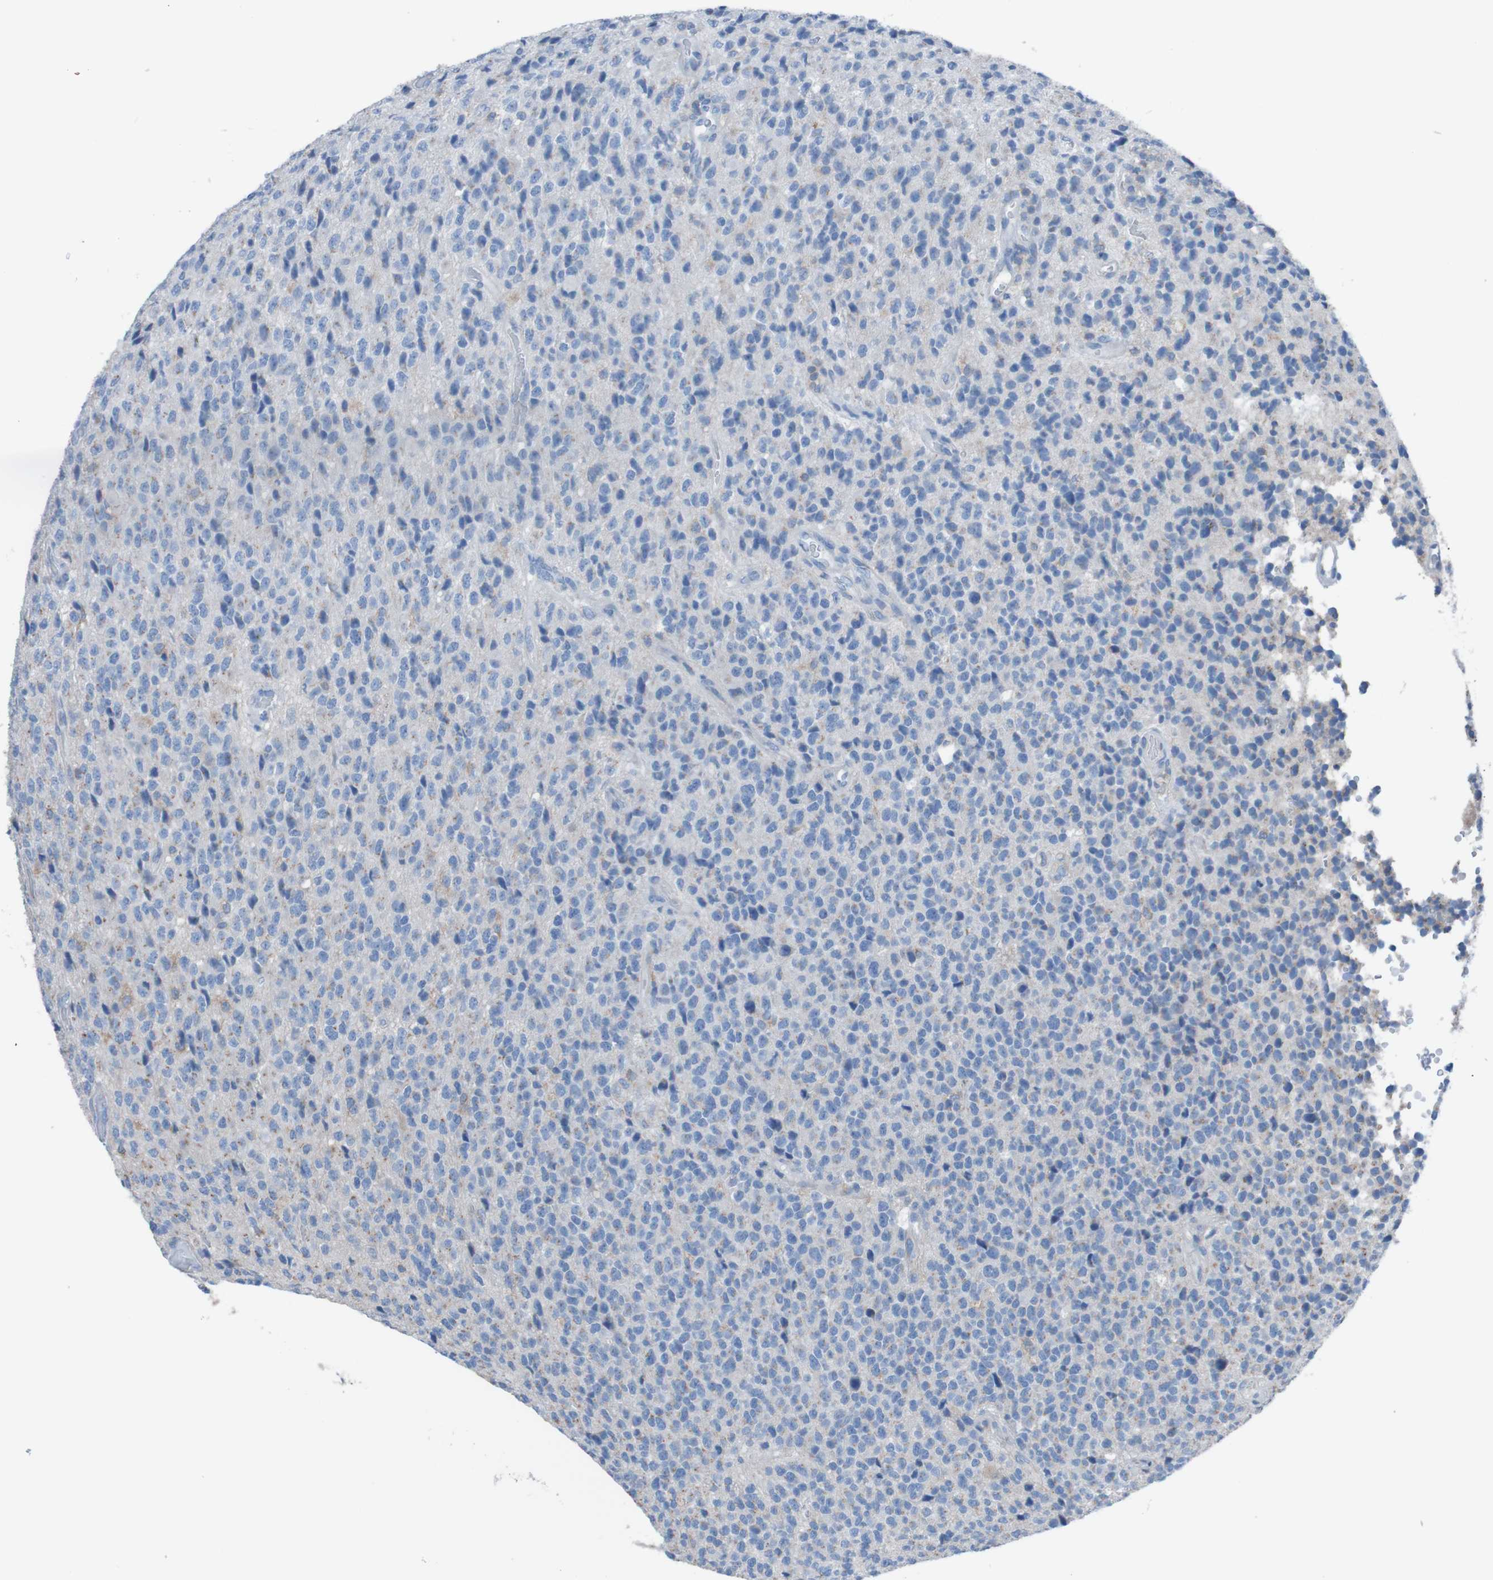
{"staining": {"intensity": "moderate", "quantity": "<25%", "location": "cytoplasmic/membranous"}, "tissue": "glioma", "cell_type": "Tumor cells", "image_type": "cancer", "snomed": [{"axis": "morphology", "description": "Glioma, malignant, High grade"}, {"axis": "topography", "description": "pancreas cauda"}], "caption": "Tumor cells reveal low levels of moderate cytoplasmic/membranous positivity in approximately <25% of cells in glioma. (DAB (3,3'-diaminobenzidine) = brown stain, brightfield microscopy at high magnification).", "gene": "MINAR1", "patient": {"sex": "male", "age": 60}}